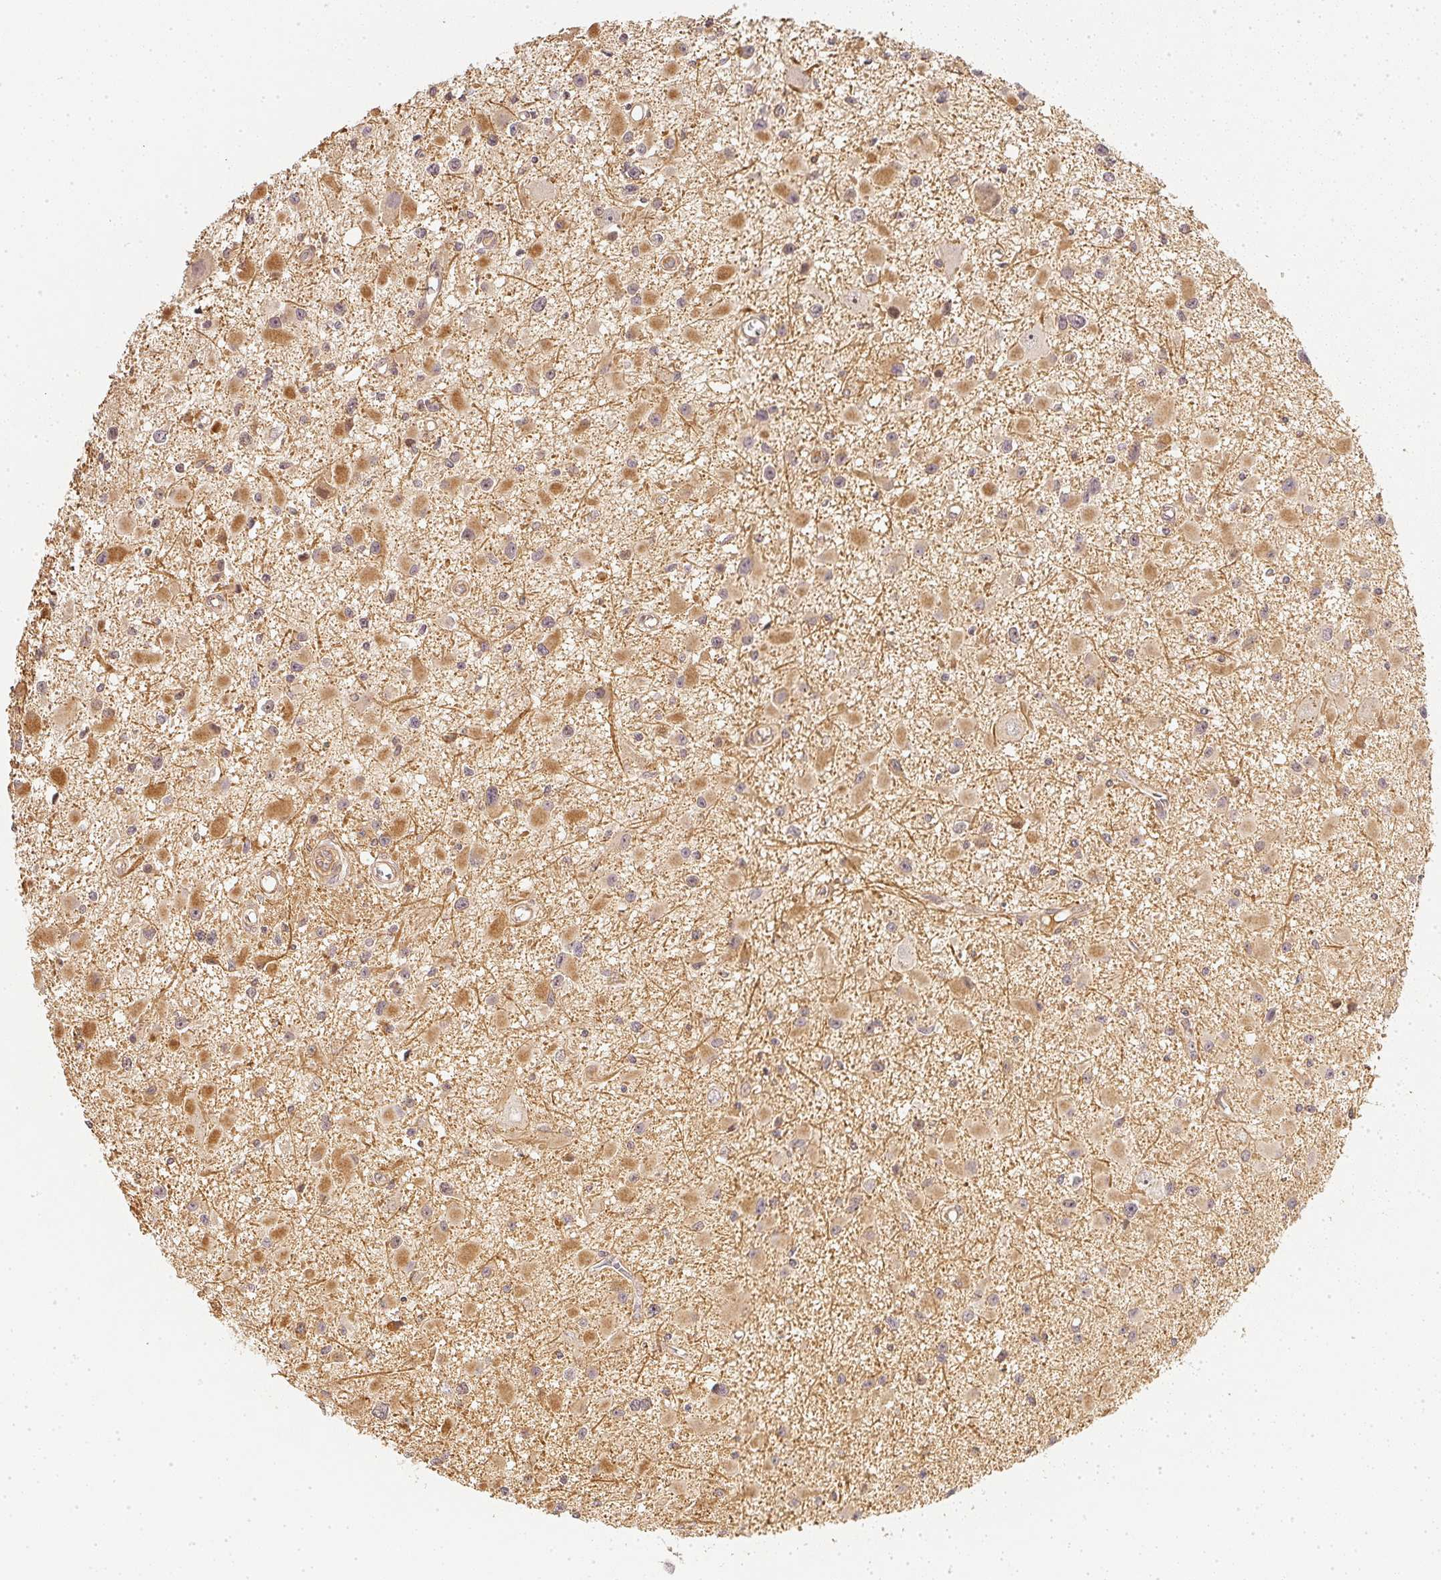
{"staining": {"intensity": "weak", "quantity": "<25%", "location": "cytoplasmic/membranous"}, "tissue": "glioma", "cell_type": "Tumor cells", "image_type": "cancer", "snomed": [{"axis": "morphology", "description": "Glioma, malignant, High grade"}, {"axis": "topography", "description": "Brain"}], "caption": "This is an IHC image of glioma. There is no staining in tumor cells.", "gene": "SERPINE1", "patient": {"sex": "male", "age": 54}}